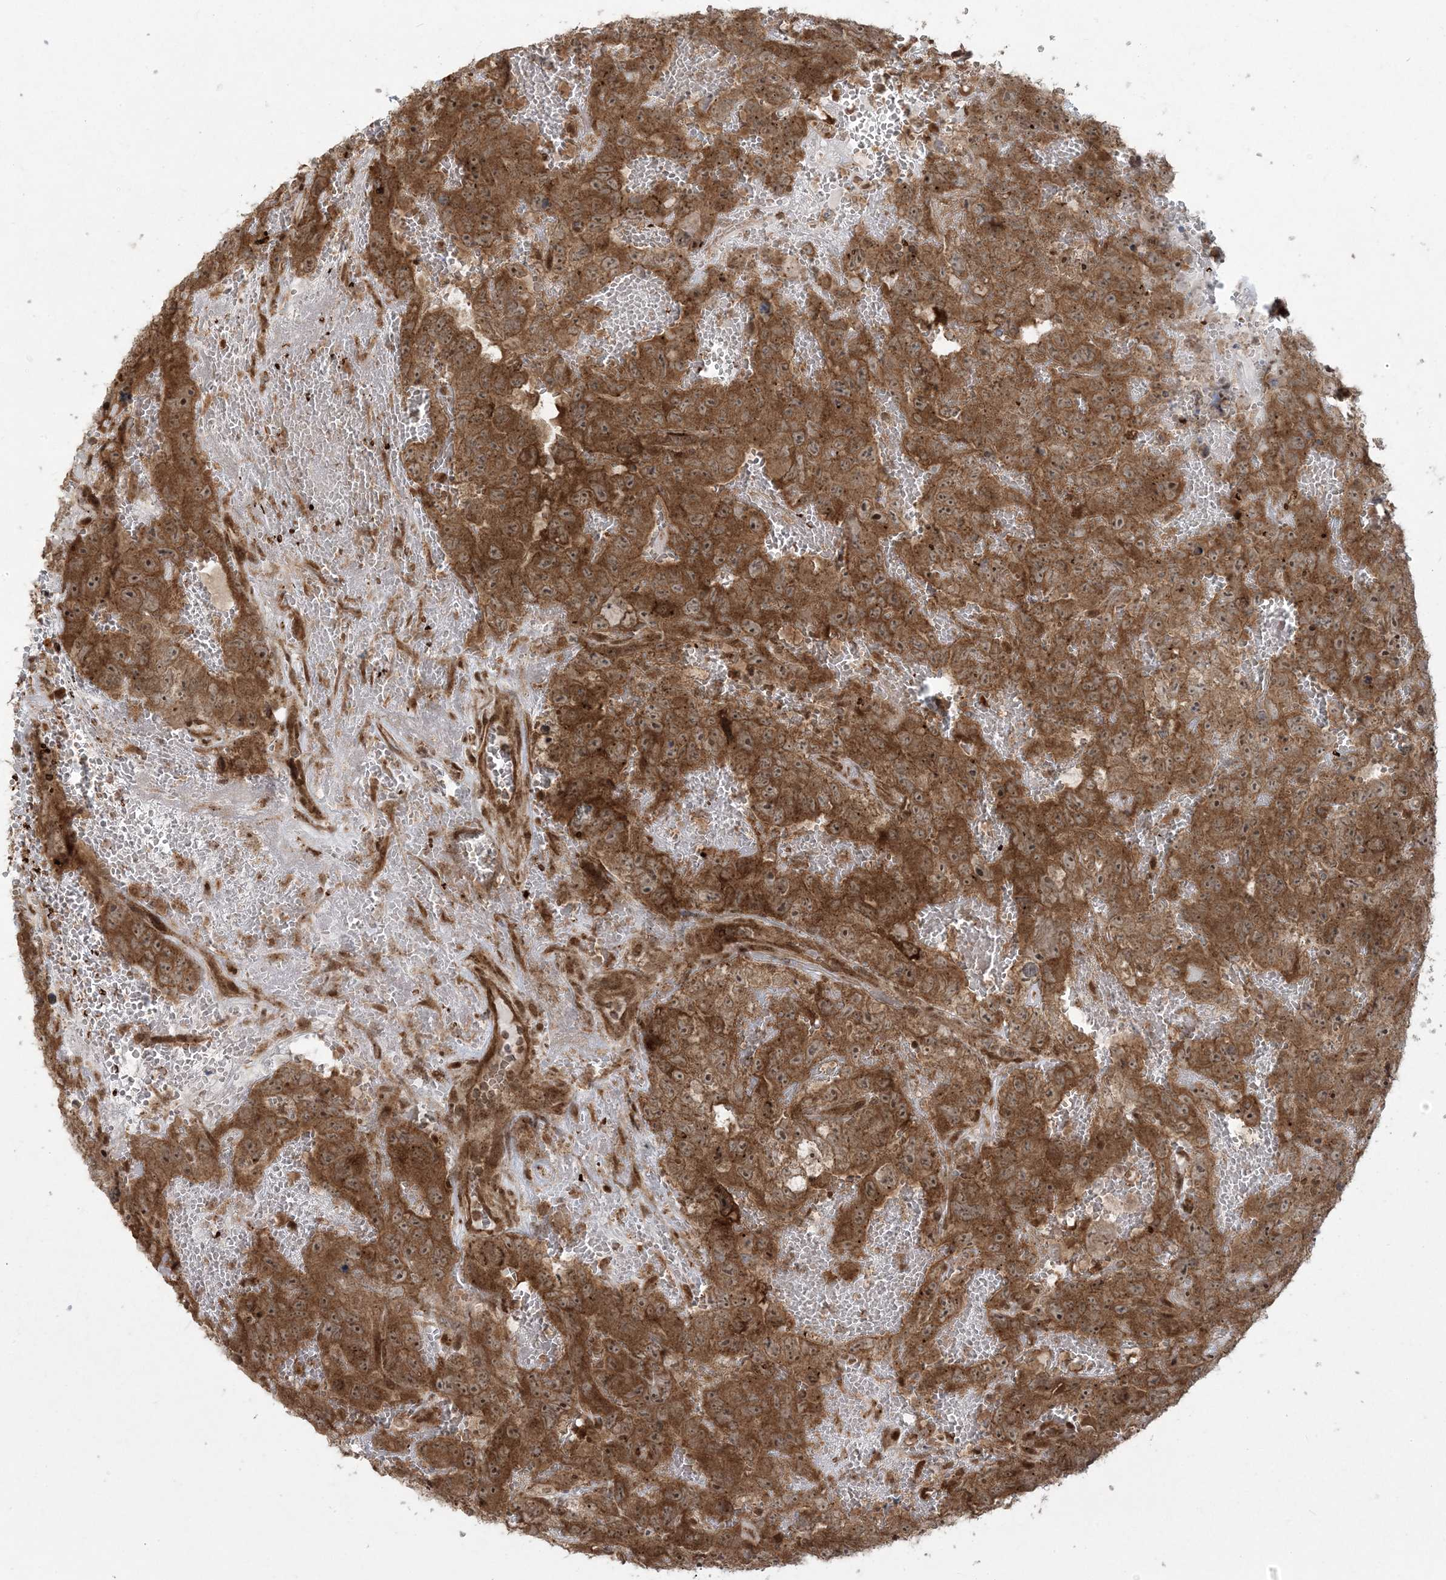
{"staining": {"intensity": "moderate", "quantity": ">75%", "location": "cytoplasmic/membranous,nuclear"}, "tissue": "testis cancer", "cell_type": "Tumor cells", "image_type": "cancer", "snomed": [{"axis": "morphology", "description": "Carcinoma, Embryonal, NOS"}, {"axis": "topography", "description": "Testis"}], "caption": "IHC (DAB (3,3'-diaminobenzidine)) staining of human embryonal carcinoma (testis) displays moderate cytoplasmic/membranous and nuclear protein expression in about >75% of tumor cells. The protein of interest is shown in brown color, while the nuclei are stained blue.", "gene": "ABCF3", "patient": {"sex": "male", "age": 45}}